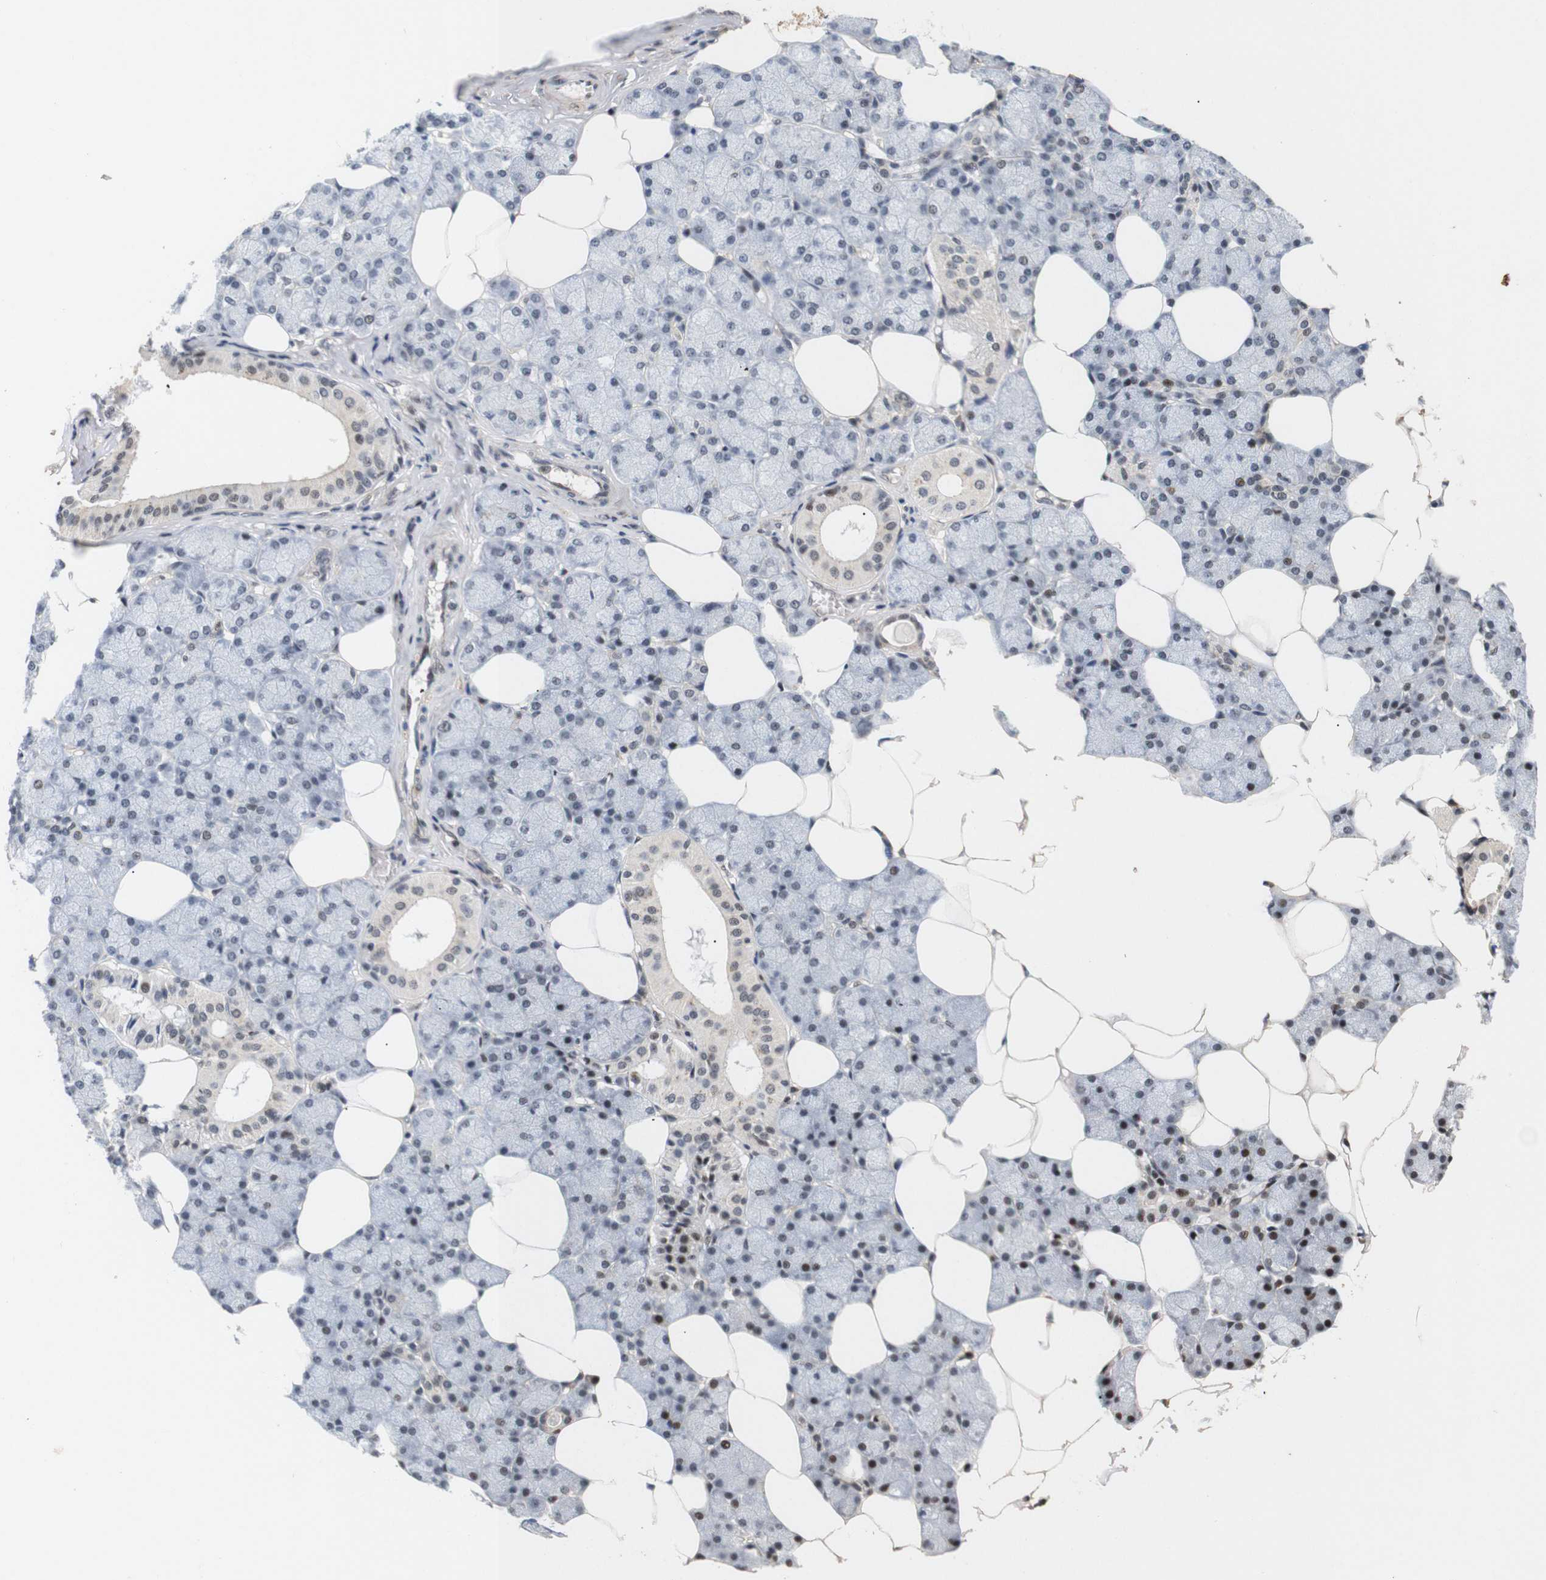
{"staining": {"intensity": "moderate", "quantity": ">75%", "location": "cytoplasmic/membranous,nuclear"}, "tissue": "salivary gland", "cell_type": "Glandular cells", "image_type": "normal", "snomed": [{"axis": "morphology", "description": "Normal tissue, NOS"}, {"axis": "topography", "description": "Salivary gland"}], "caption": "A medium amount of moderate cytoplasmic/membranous,nuclear positivity is identified in about >75% of glandular cells in unremarkable salivary gland.", "gene": "PYM1", "patient": {"sex": "male", "age": 62}}